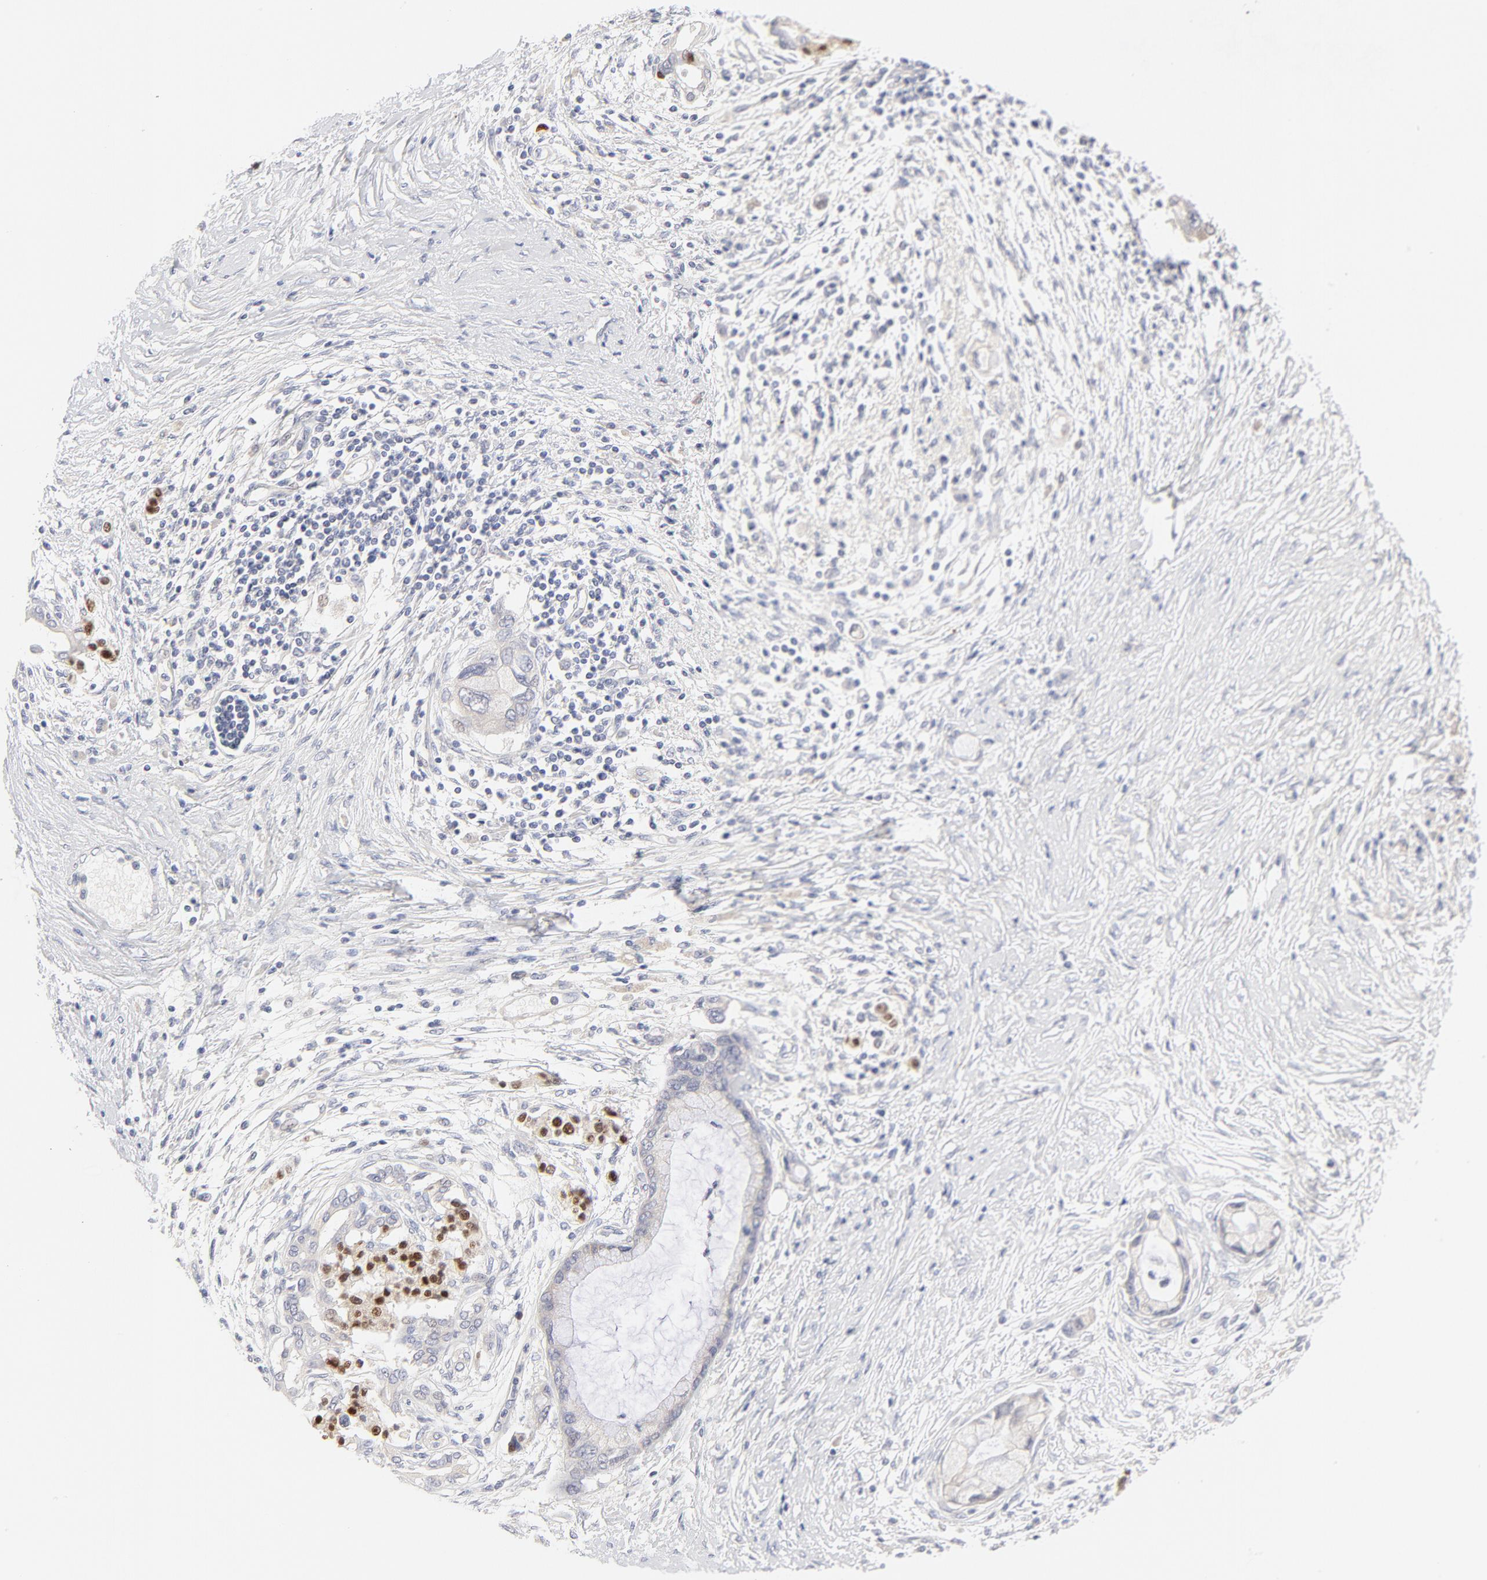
{"staining": {"intensity": "negative", "quantity": "none", "location": "none"}, "tissue": "pancreatic cancer", "cell_type": "Tumor cells", "image_type": "cancer", "snomed": [{"axis": "morphology", "description": "Adenocarcinoma, NOS"}, {"axis": "topography", "description": "Pancreas"}], "caption": "DAB immunohistochemical staining of human pancreatic cancer shows no significant positivity in tumor cells. (DAB (3,3'-diaminobenzidine) immunohistochemistry (IHC) with hematoxylin counter stain).", "gene": "NKX2-2", "patient": {"sex": "female", "age": 59}}